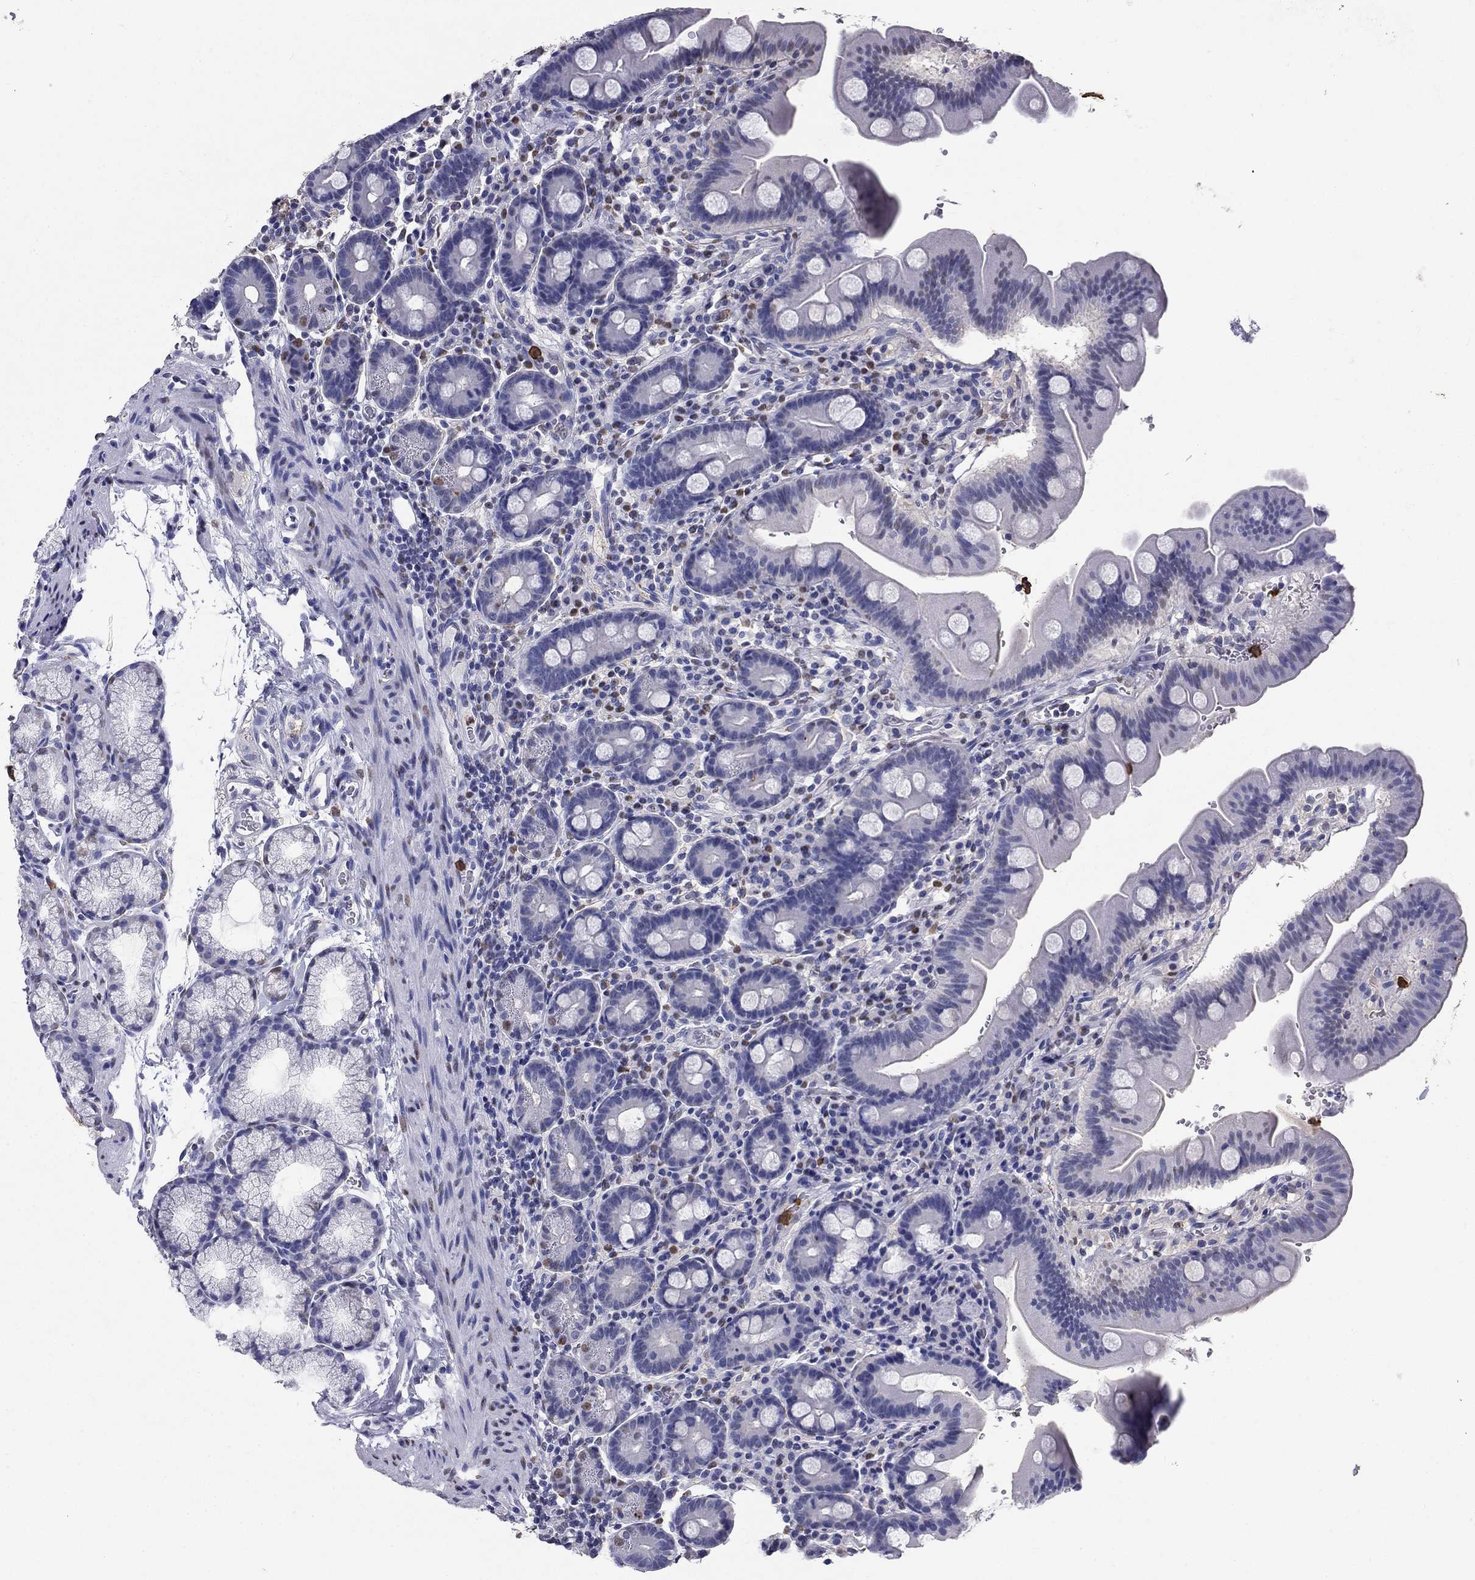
{"staining": {"intensity": "negative", "quantity": "none", "location": "none"}, "tissue": "duodenum", "cell_type": "Glandular cells", "image_type": "normal", "snomed": [{"axis": "morphology", "description": "Normal tissue, NOS"}, {"axis": "topography", "description": "Duodenum"}], "caption": "Protein analysis of benign duodenum exhibits no significant staining in glandular cells. The staining is performed using DAB brown chromogen with nuclei counter-stained in using hematoxylin.", "gene": "IGSF8", "patient": {"sex": "male", "age": 59}}